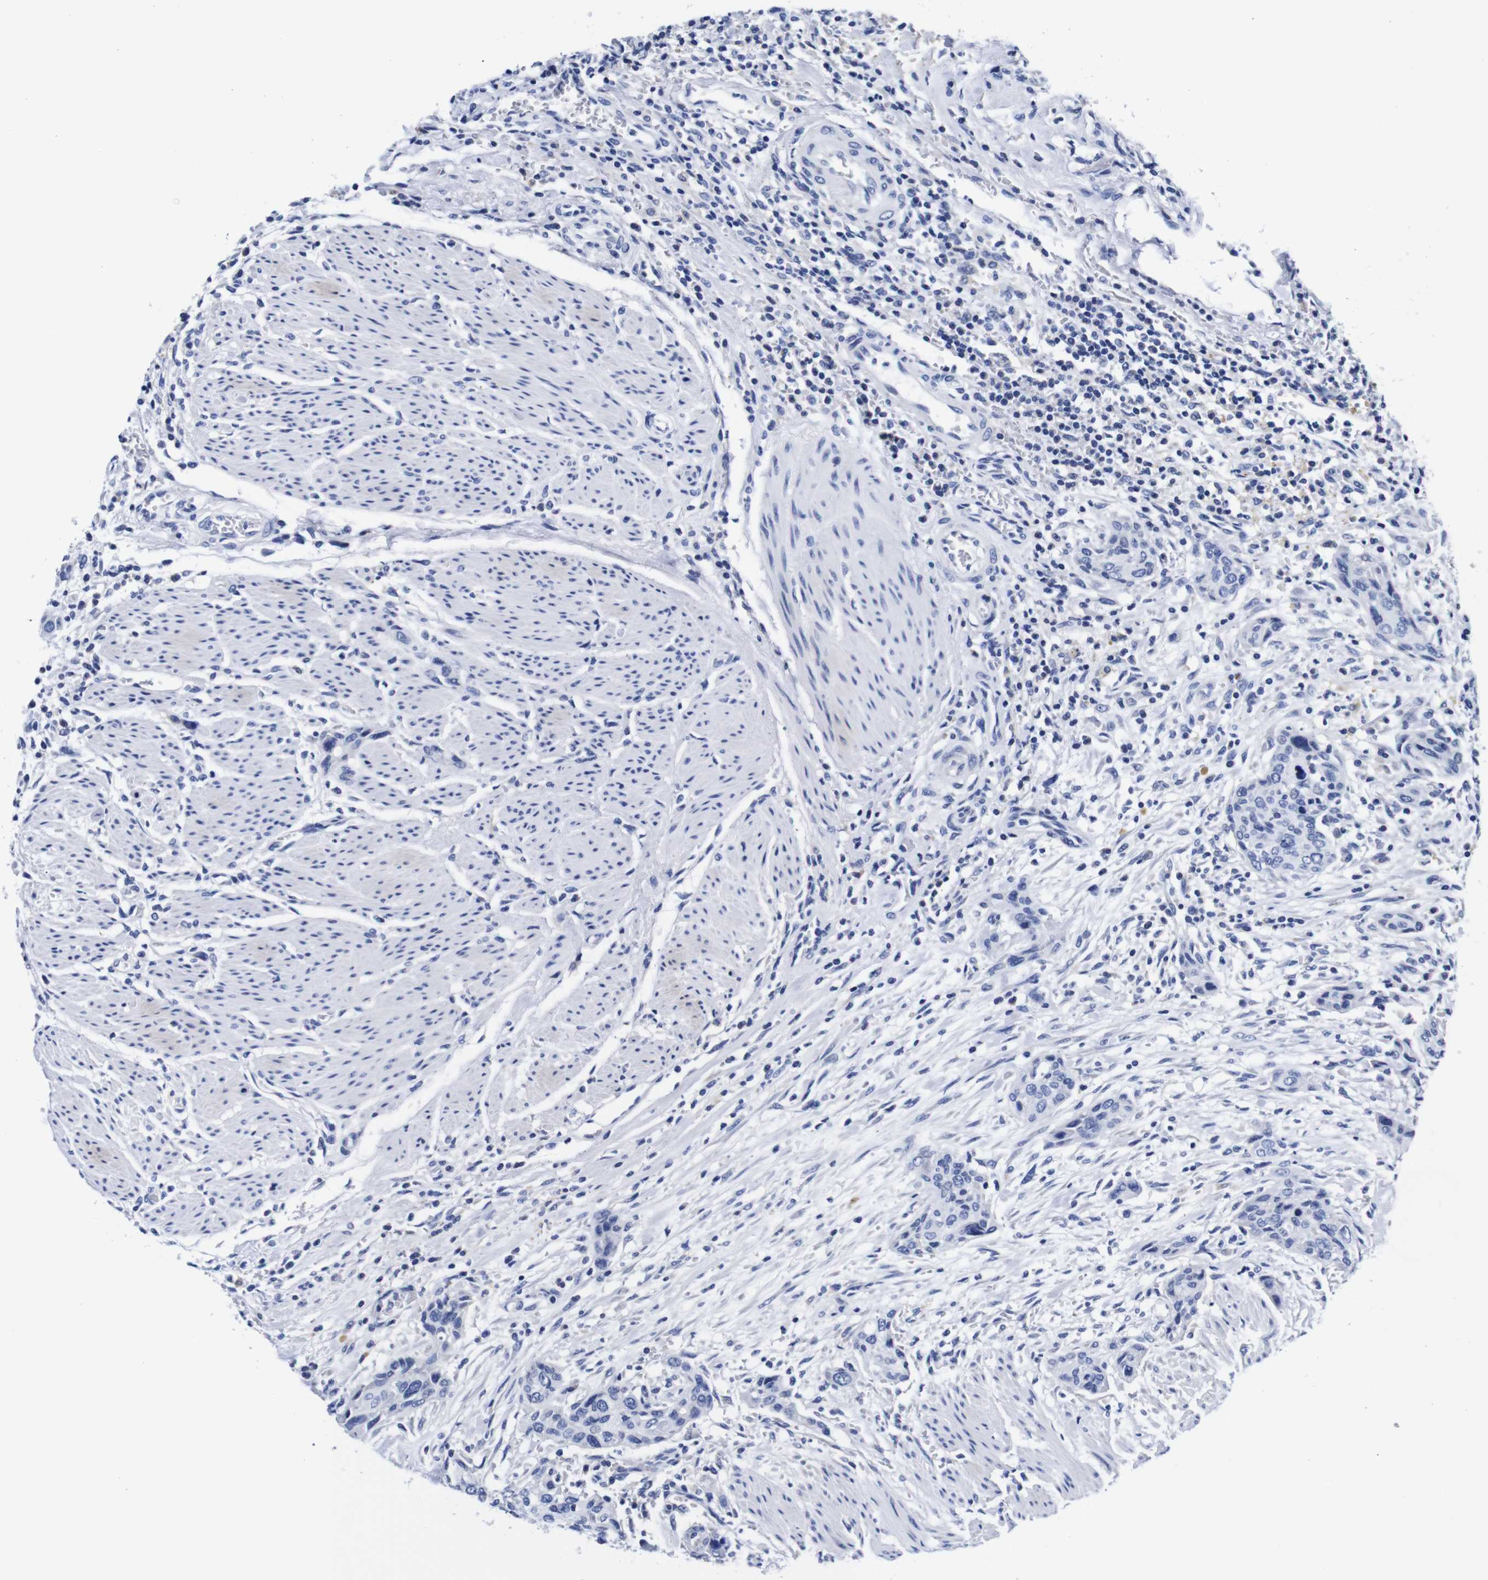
{"staining": {"intensity": "negative", "quantity": "none", "location": "none"}, "tissue": "urothelial cancer", "cell_type": "Tumor cells", "image_type": "cancer", "snomed": [{"axis": "morphology", "description": "Urothelial carcinoma, High grade"}, {"axis": "topography", "description": "Urinary bladder"}], "caption": "This is an immunohistochemistry (IHC) photomicrograph of human urothelial cancer. There is no positivity in tumor cells.", "gene": "CLEC4G", "patient": {"sex": "male", "age": 35}}